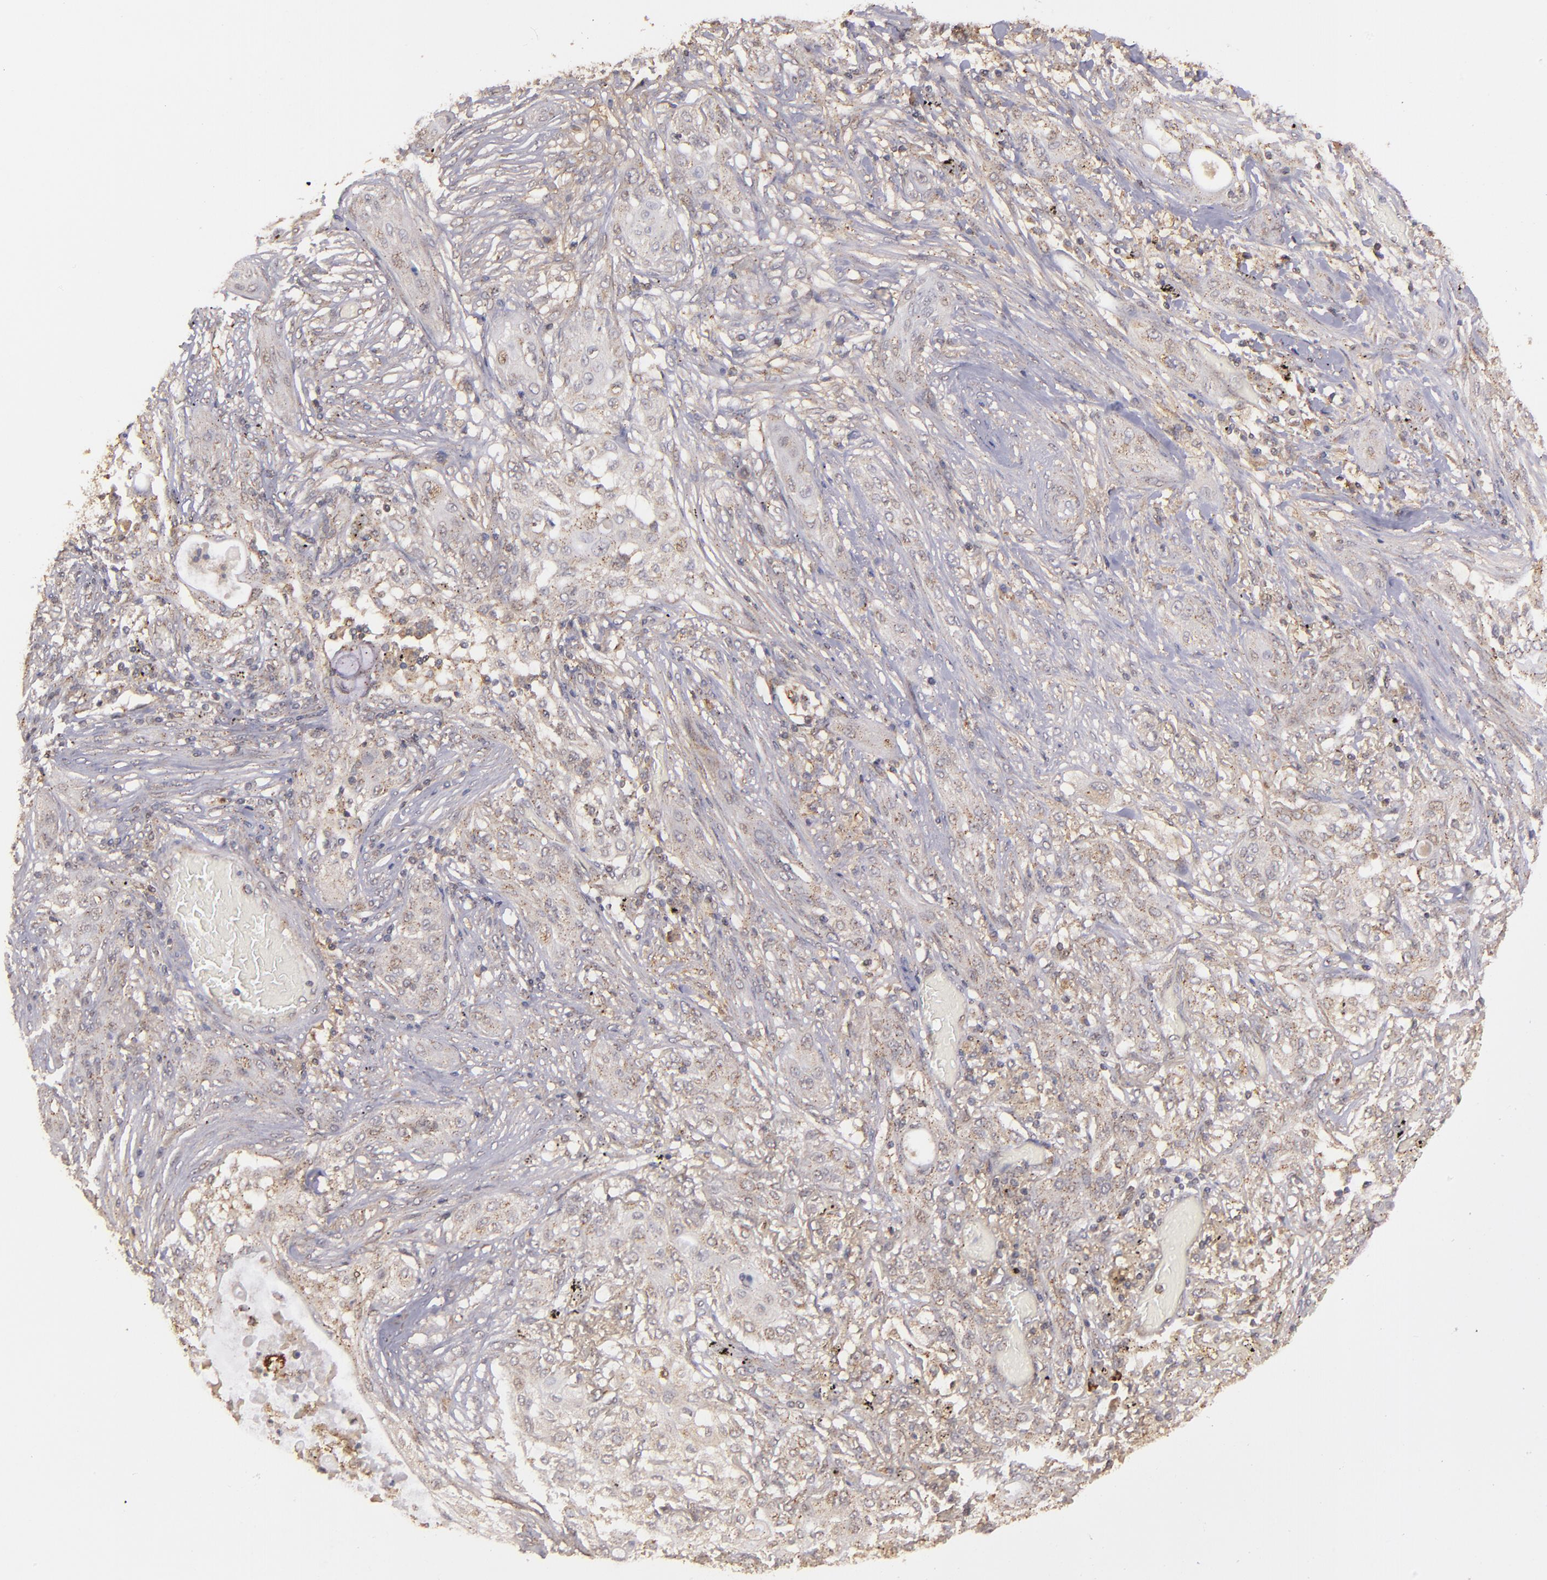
{"staining": {"intensity": "moderate", "quantity": "25%-75%", "location": "cytoplasmic/membranous"}, "tissue": "lung cancer", "cell_type": "Tumor cells", "image_type": "cancer", "snomed": [{"axis": "morphology", "description": "Squamous cell carcinoma, NOS"}, {"axis": "topography", "description": "Lung"}], "caption": "IHC staining of squamous cell carcinoma (lung), which reveals medium levels of moderate cytoplasmic/membranous positivity in approximately 25%-75% of tumor cells indicating moderate cytoplasmic/membranous protein staining. The staining was performed using DAB (3,3'-diaminobenzidine) (brown) for protein detection and nuclei were counterstained in hematoxylin (blue).", "gene": "ZFYVE1", "patient": {"sex": "female", "age": 47}}